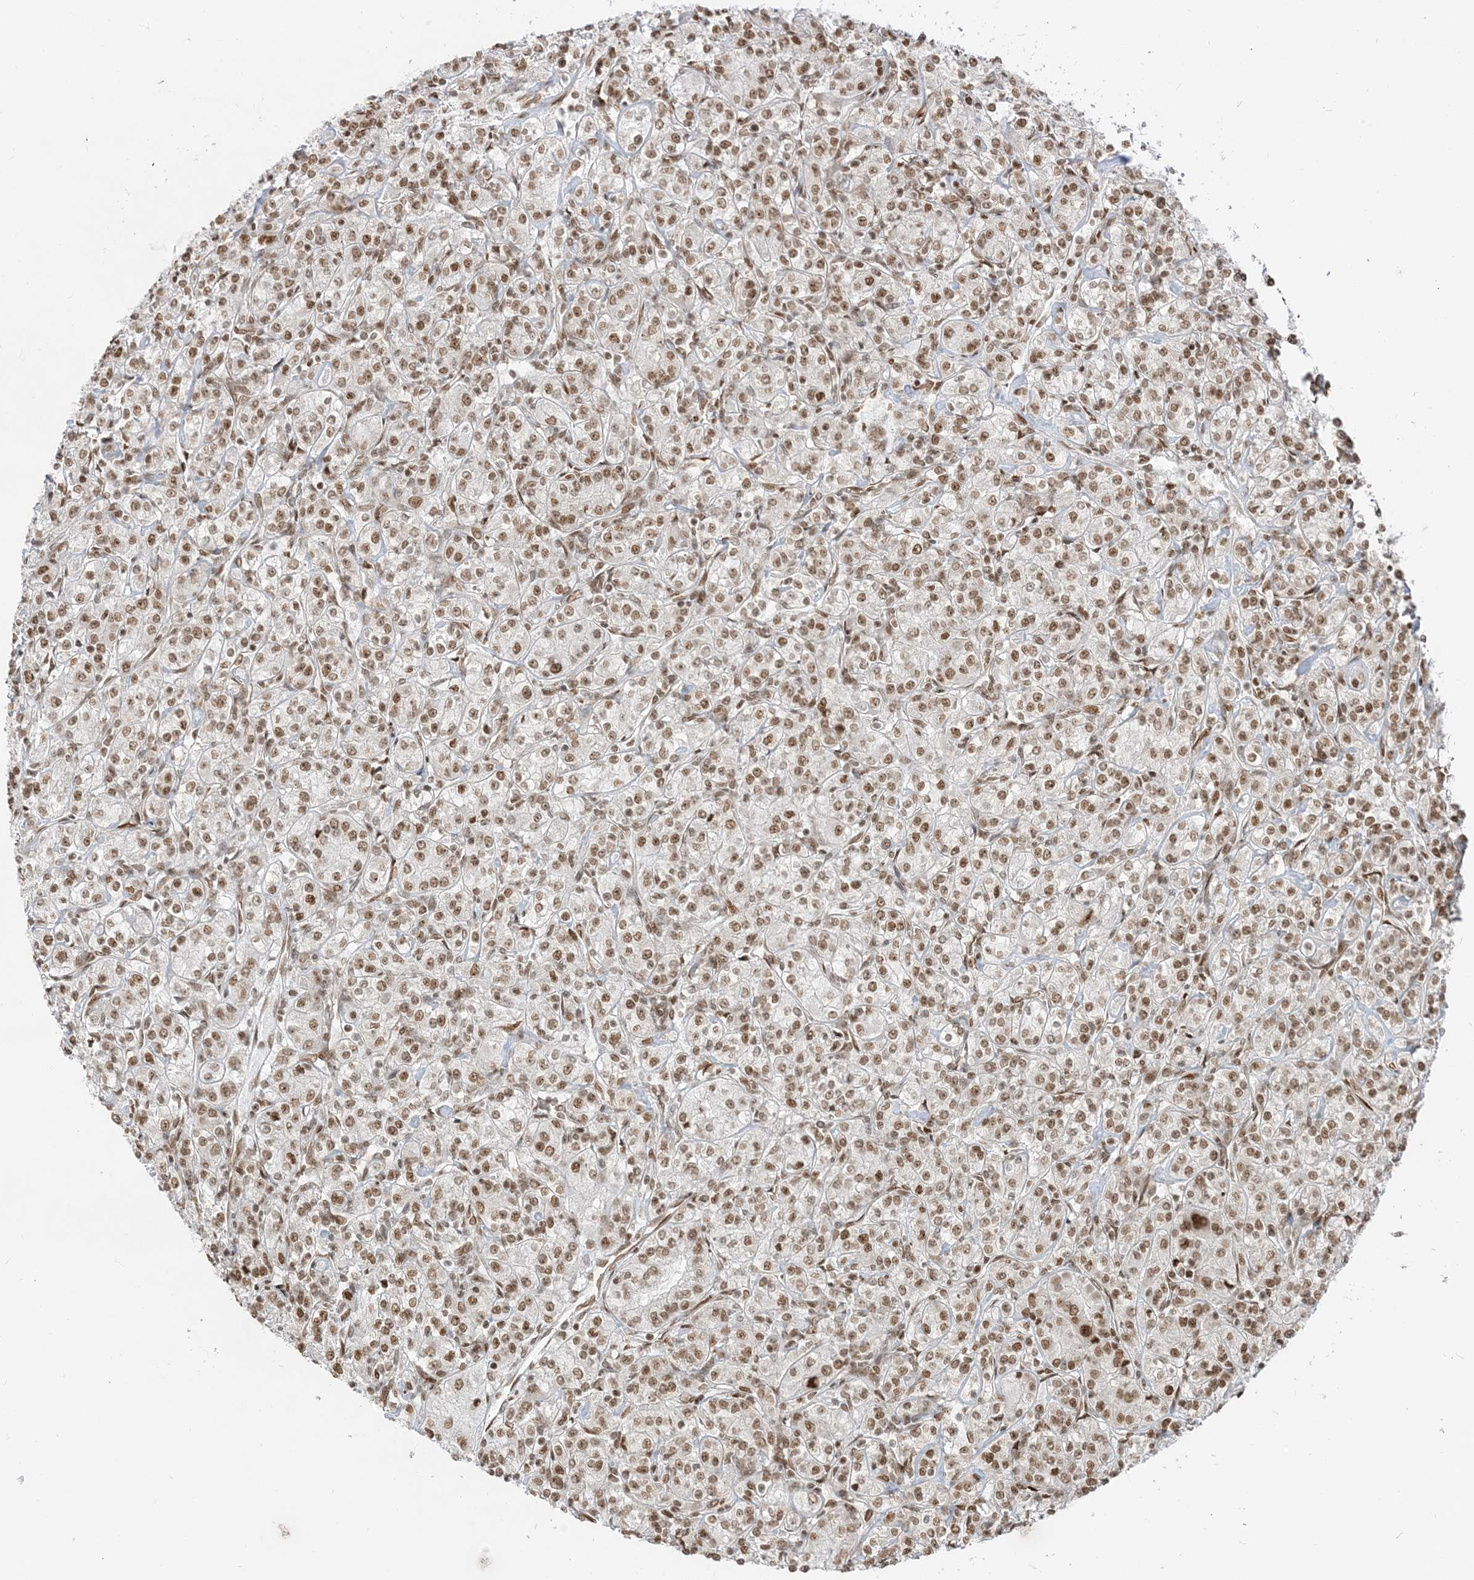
{"staining": {"intensity": "moderate", "quantity": ">75%", "location": "nuclear"}, "tissue": "renal cancer", "cell_type": "Tumor cells", "image_type": "cancer", "snomed": [{"axis": "morphology", "description": "Adenocarcinoma, NOS"}, {"axis": "topography", "description": "Kidney"}], "caption": "Immunohistochemistry (IHC) micrograph of neoplastic tissue: renal adenocarcinoma stained using immunohistochemistry (IHC) displays medium levels of moderate protein expression localized specifically in the nuclear of tumor cells, appearing as a nuclear brown color.", "gene": "ARGLU1", "patient": {"sex": "male", "age": 77}}